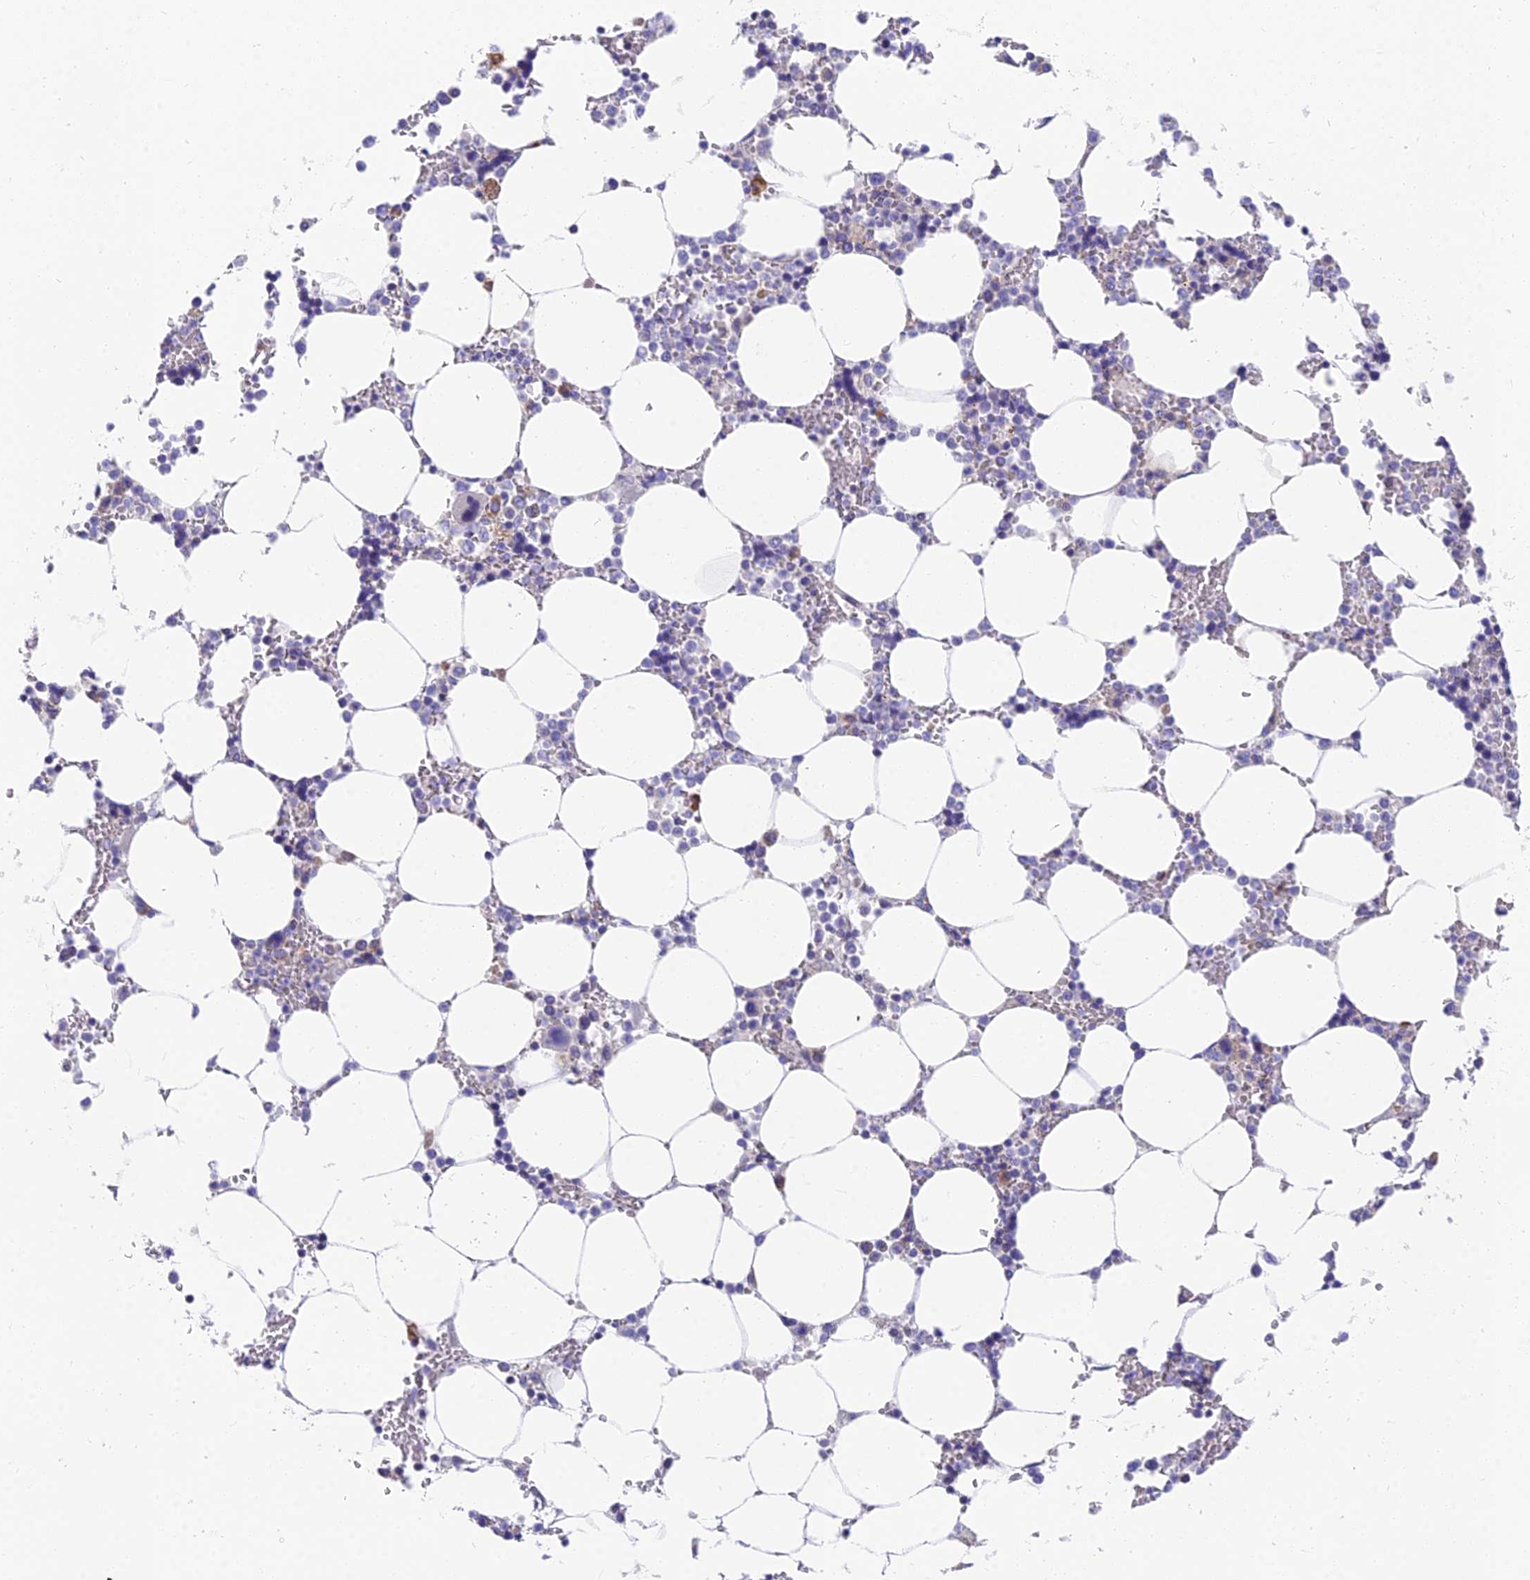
{"staining": {"intensity": "moderate", "quantity": "<25%", "location": "cytoplasmic/membranous"}, "tissue": "bone marrow", "cell_type": "Hematopoietic cells", "image_type": "normal", "snomed": [{"axis": "morphology", "description": "Normal tissue, NOS"}, {"axis": "topography", "description": "Bone marrow"}], "caption": "Protein positivity by immunohistochemistry (IHC) displays moderate cytoplasmic/membranous positivity in about <25% of hematopoietic cells in unremarkable bone marrow. The staining was performed using DAB to visualize the protein expression in brown, while the nuclei were stained in blue with hematoxylin (Magnification: 20x).", "gene": "MVB12A", "patient": {"sex": "male", "age": 64}}